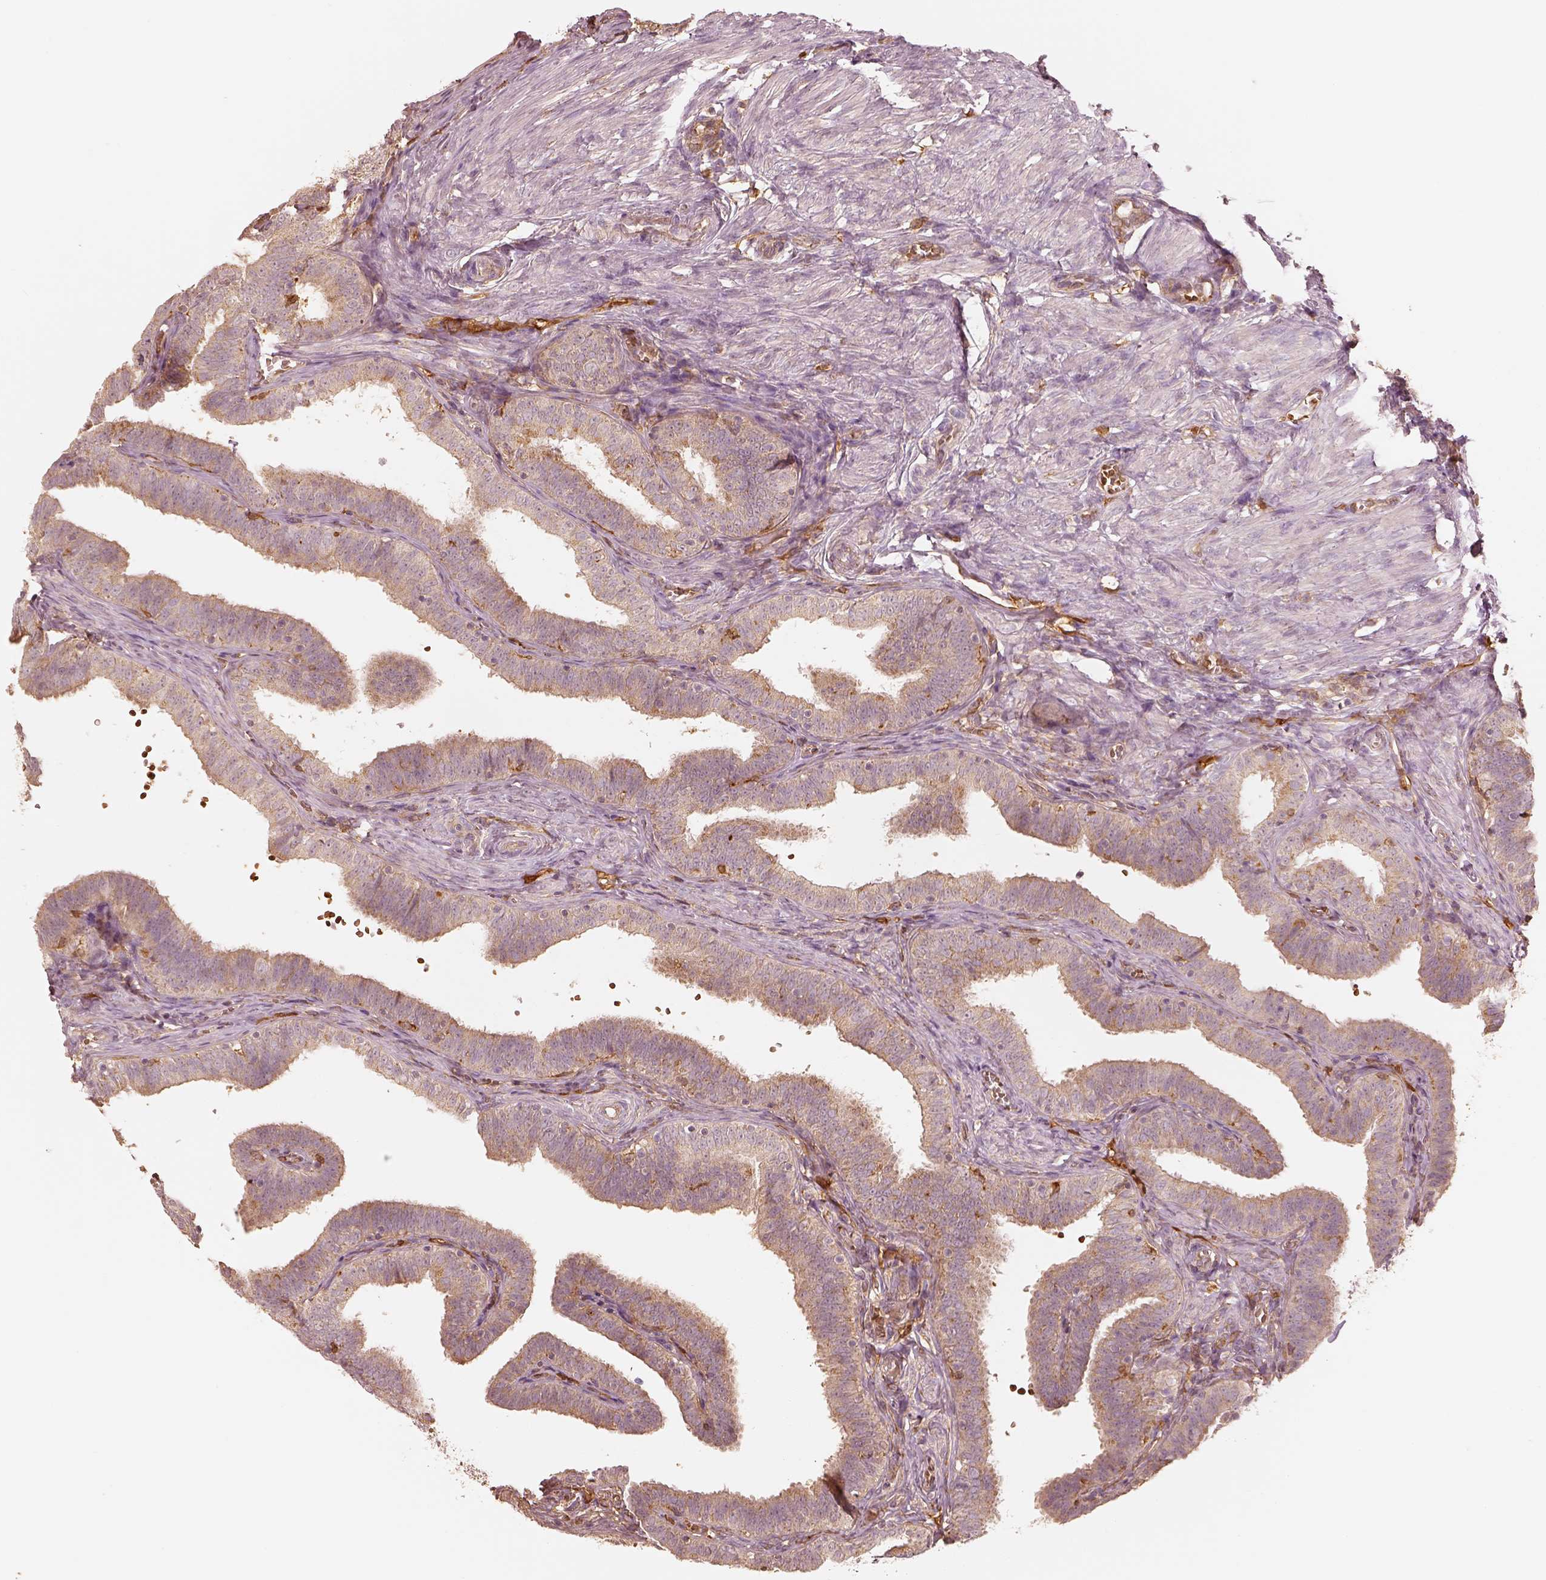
{"staining": {"intensity": "weak", "quantity": "25%-75%", "location": "cytoplasmic/membranous"}, "tissue": "fallopian tube", "cell_type": "Glandular cells", "image_type": "normal", "snomed": [{"axis": "morphology", "description": "Normal tissue, NOS"}, {"axis": "topography", "description": "Fallopian tube"}], "caption": "This histopathology image shows benign fallopian tube stained with IHC to label a protein in brown. The cytoplasmic/membranous of glandular cells show weak positivity for the protein. Nuclei are counter-stained blue.", "gene": "FSCN1", "patient": {"sex": "female", "age": 25}}